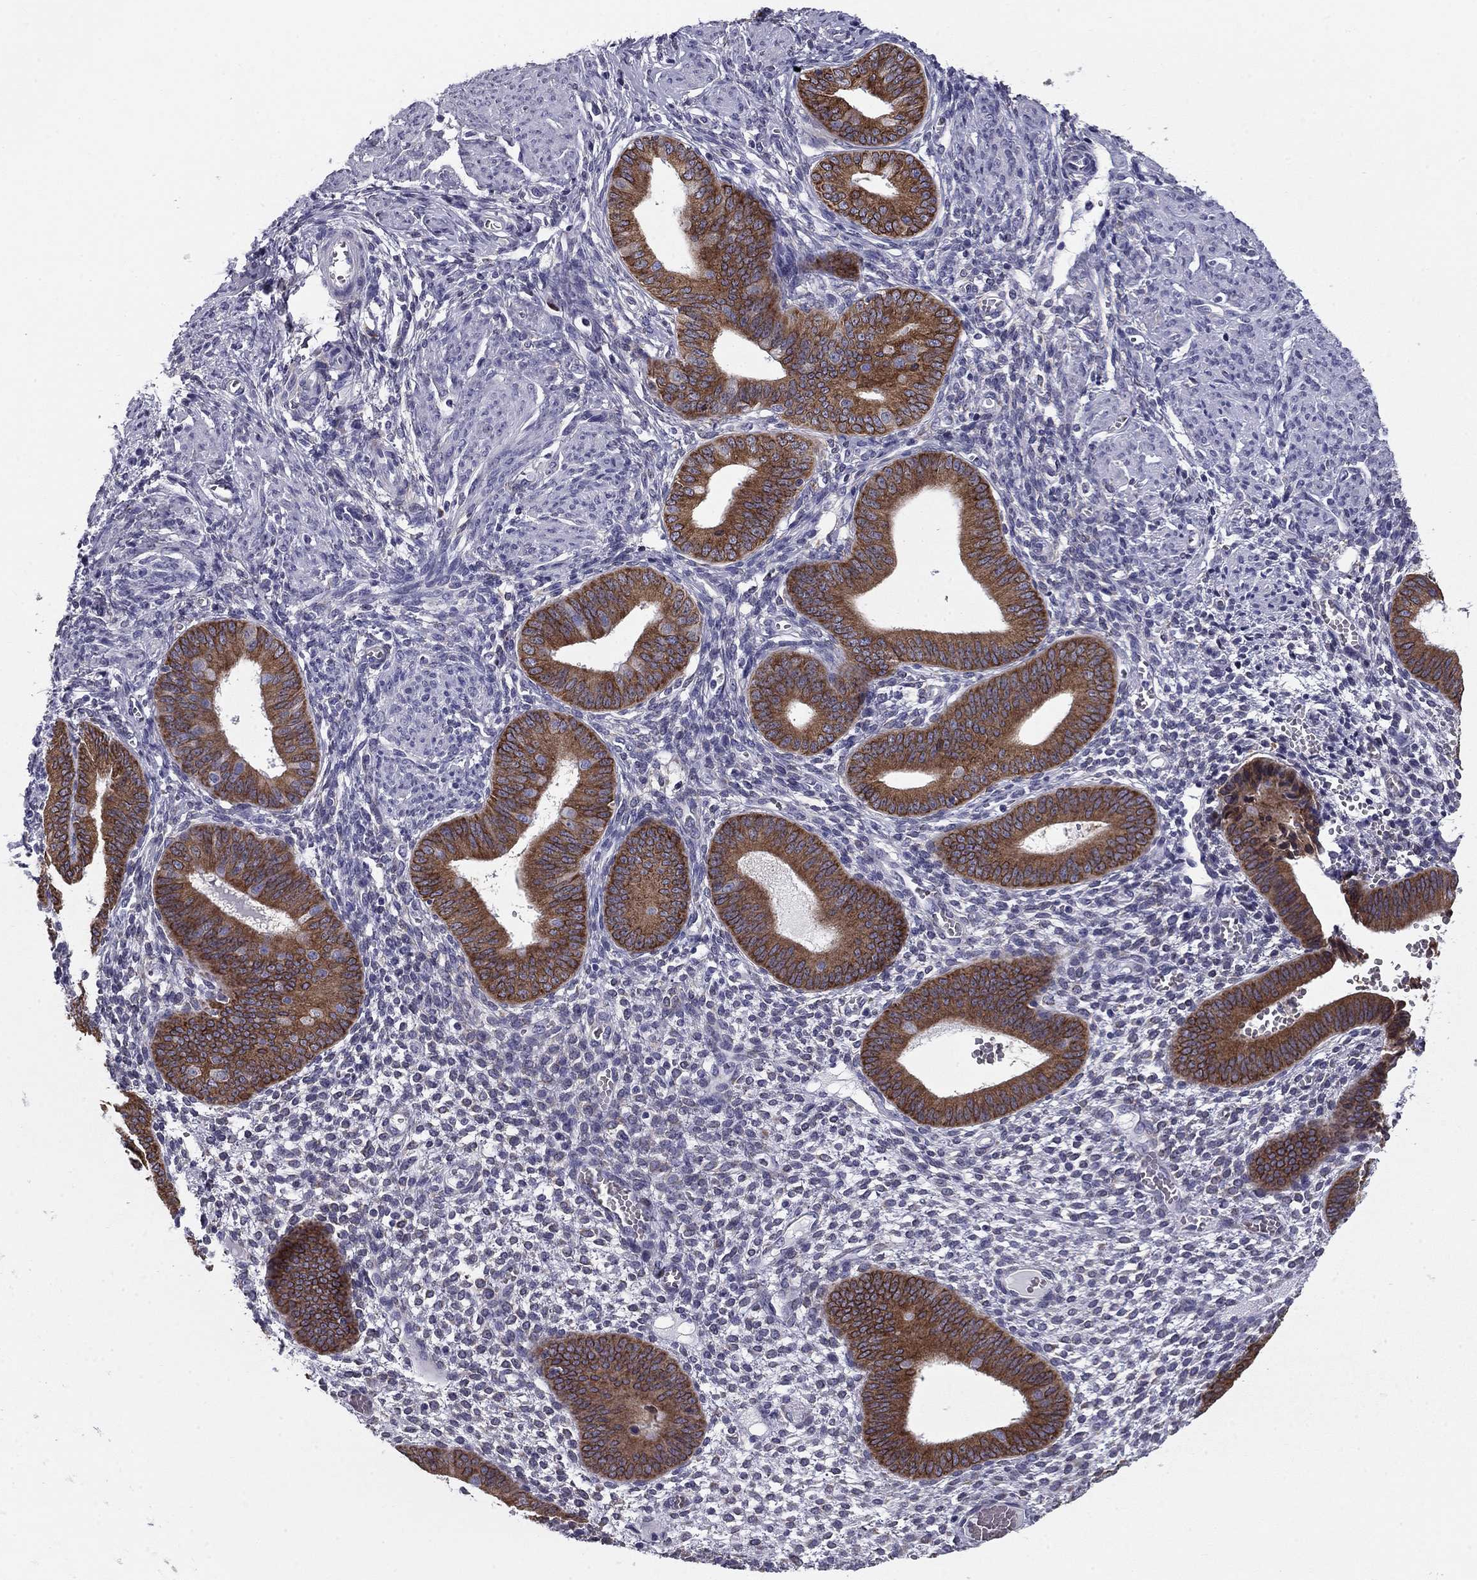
{"staining": {"intensity": "negative", "quantity": "none", "location": "none"}, "tissue": "endometrium", "cell_type": "Cells in endometrial stroma", "image_type": "normal", "snomed": [{"axis": "morphology", "description": "Normal tissue, NOS"}, {"axis": "topography", "description": "Endometrium"}], "caption": "This is a micrograph of IHC staining of normal endometrium, which shows no staining in cells in endometrial stroma. Brightfield microscopy of immunohistochemistry (IHC) stained with DAB (3,3'-diaminobenzidine) (brown) and hematoxylin (blue), captured at high magnification.", "gene": "TMED3", "patient": {"sex": "female", "age": 42}}